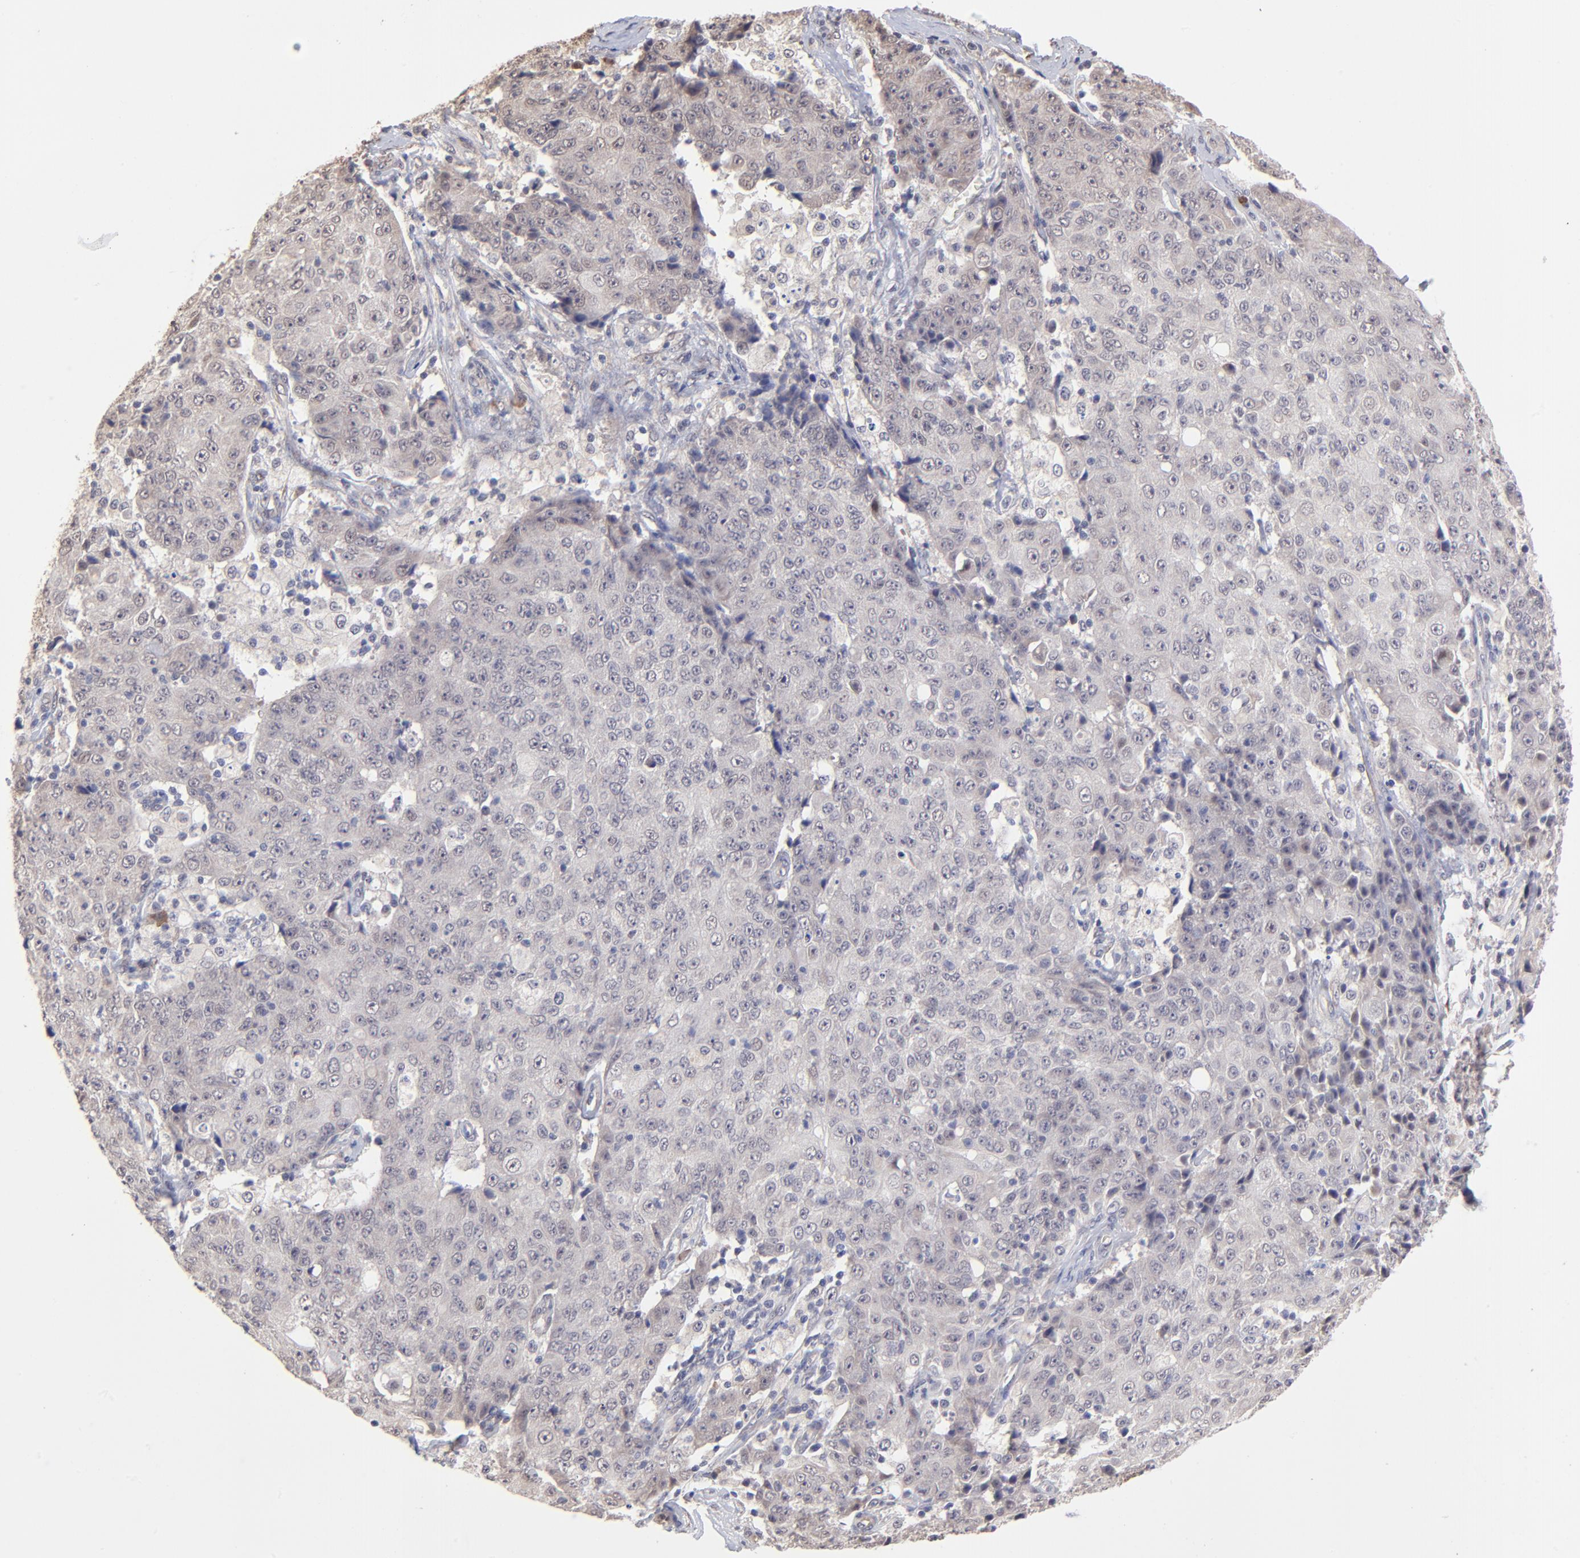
{"staining": {"intensity": "negative", "quantity": "none", "location": "none"}, "tissue": "ovarian cancer", "cell_type": "Tumor cells", "image_type": "cancer", "snomed": [{"axis": "morphology", "description": "Carcinoma, endometroid"}, {"axis": "topography", "description": "Ovary"}], "caption": "Protein analysis of ovarian endometroid carcinoma reveals no significant expression in tumor cells.", "gene": "CHL1", "patient": {"sex": "female", "age": 42}}